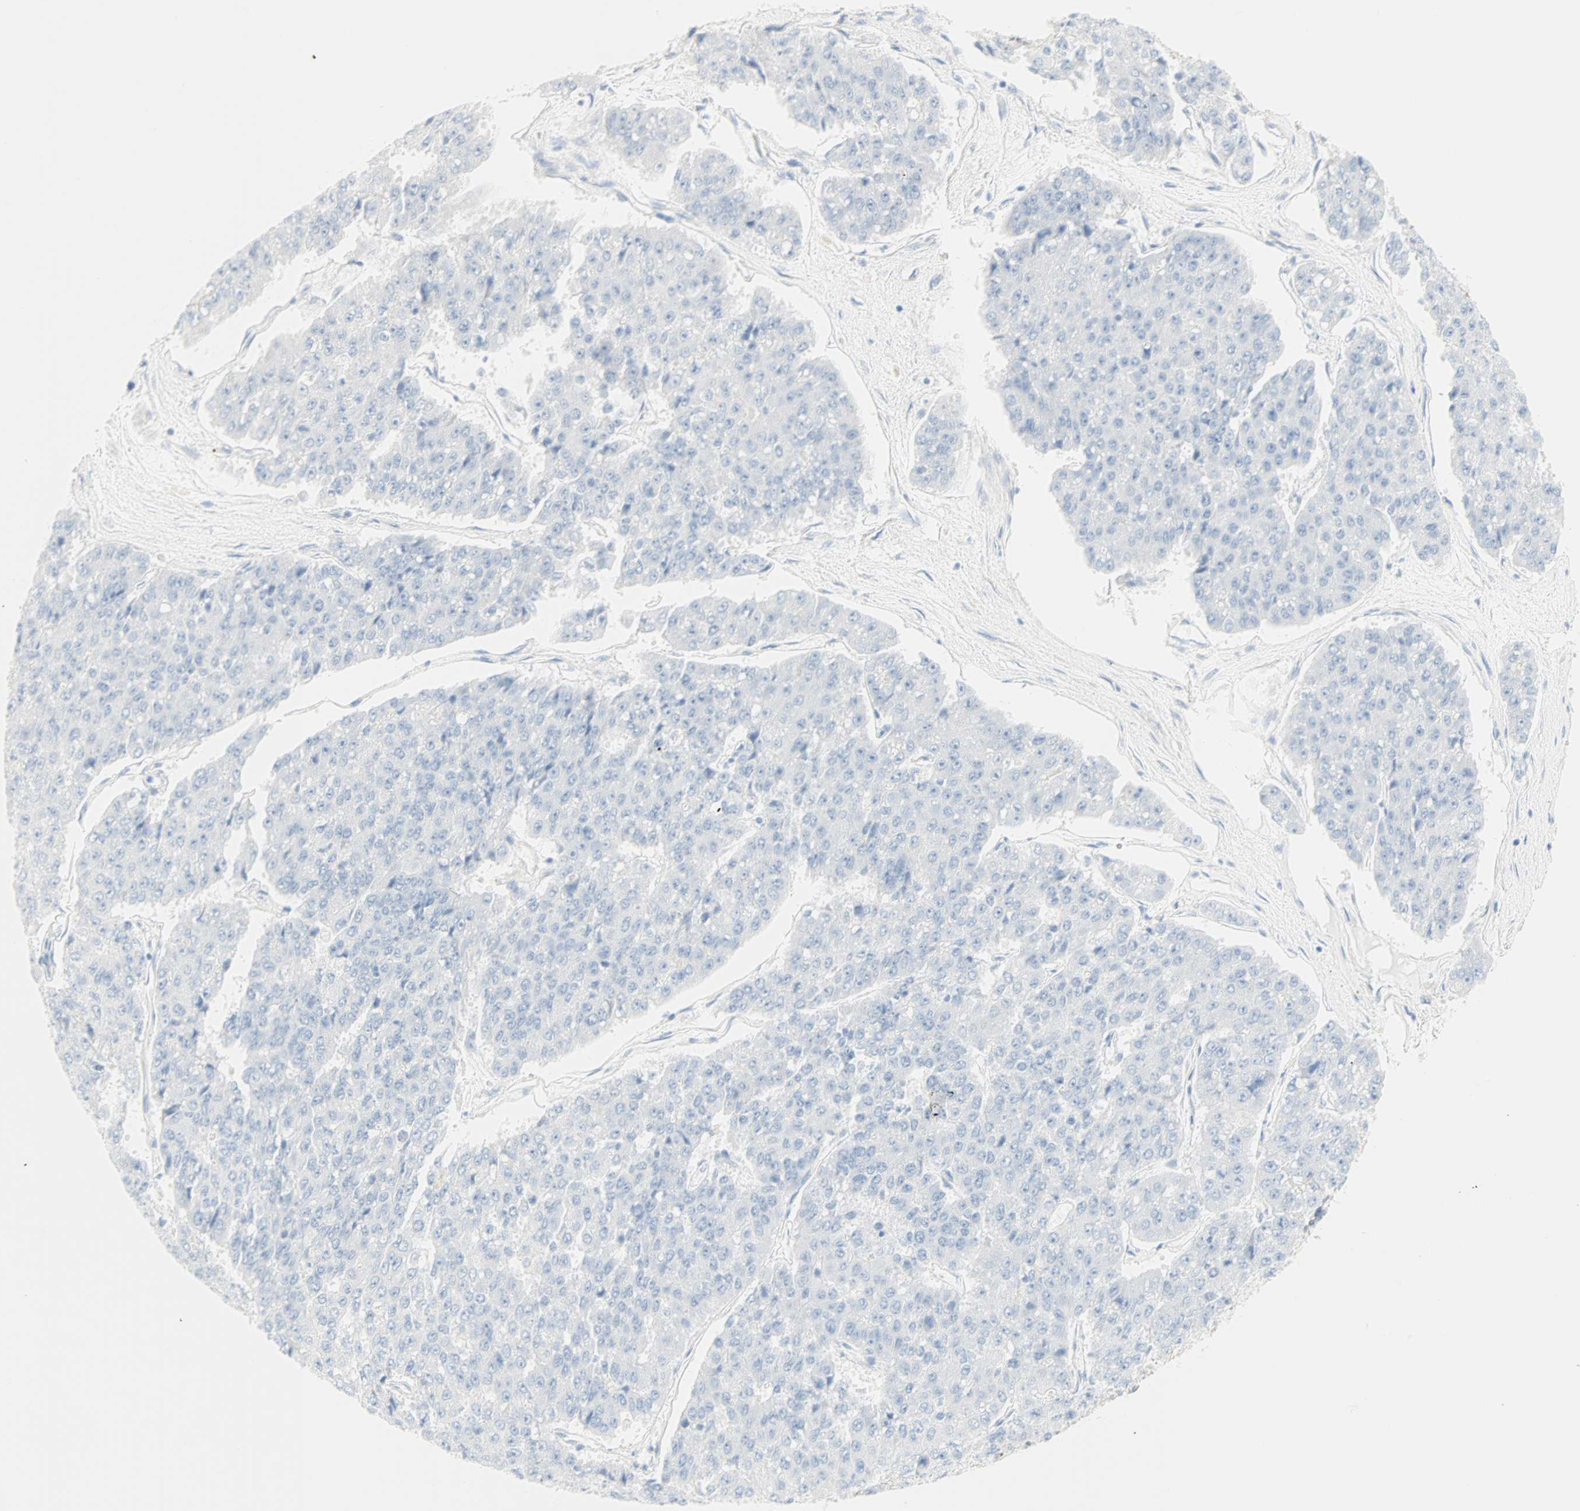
{"staining": {"intensity": "negative", "quantity": "none", "location": "none"}, "tissue": "pancreatic cancer", "cell_type": "Tumor cells", "image_type": "cancer", "snomed": [{"axis": "morphology", "description": "Adenocarcinoma, NOS"}, {"axis": "topography", "description": "Pancreas"}], "caption": "The image exhibits no significant expression in tumor cells of pancreatic adenocarcinoma.", "gene": "SELENBP1", "patient": {"sex": "male", "age": 50}}